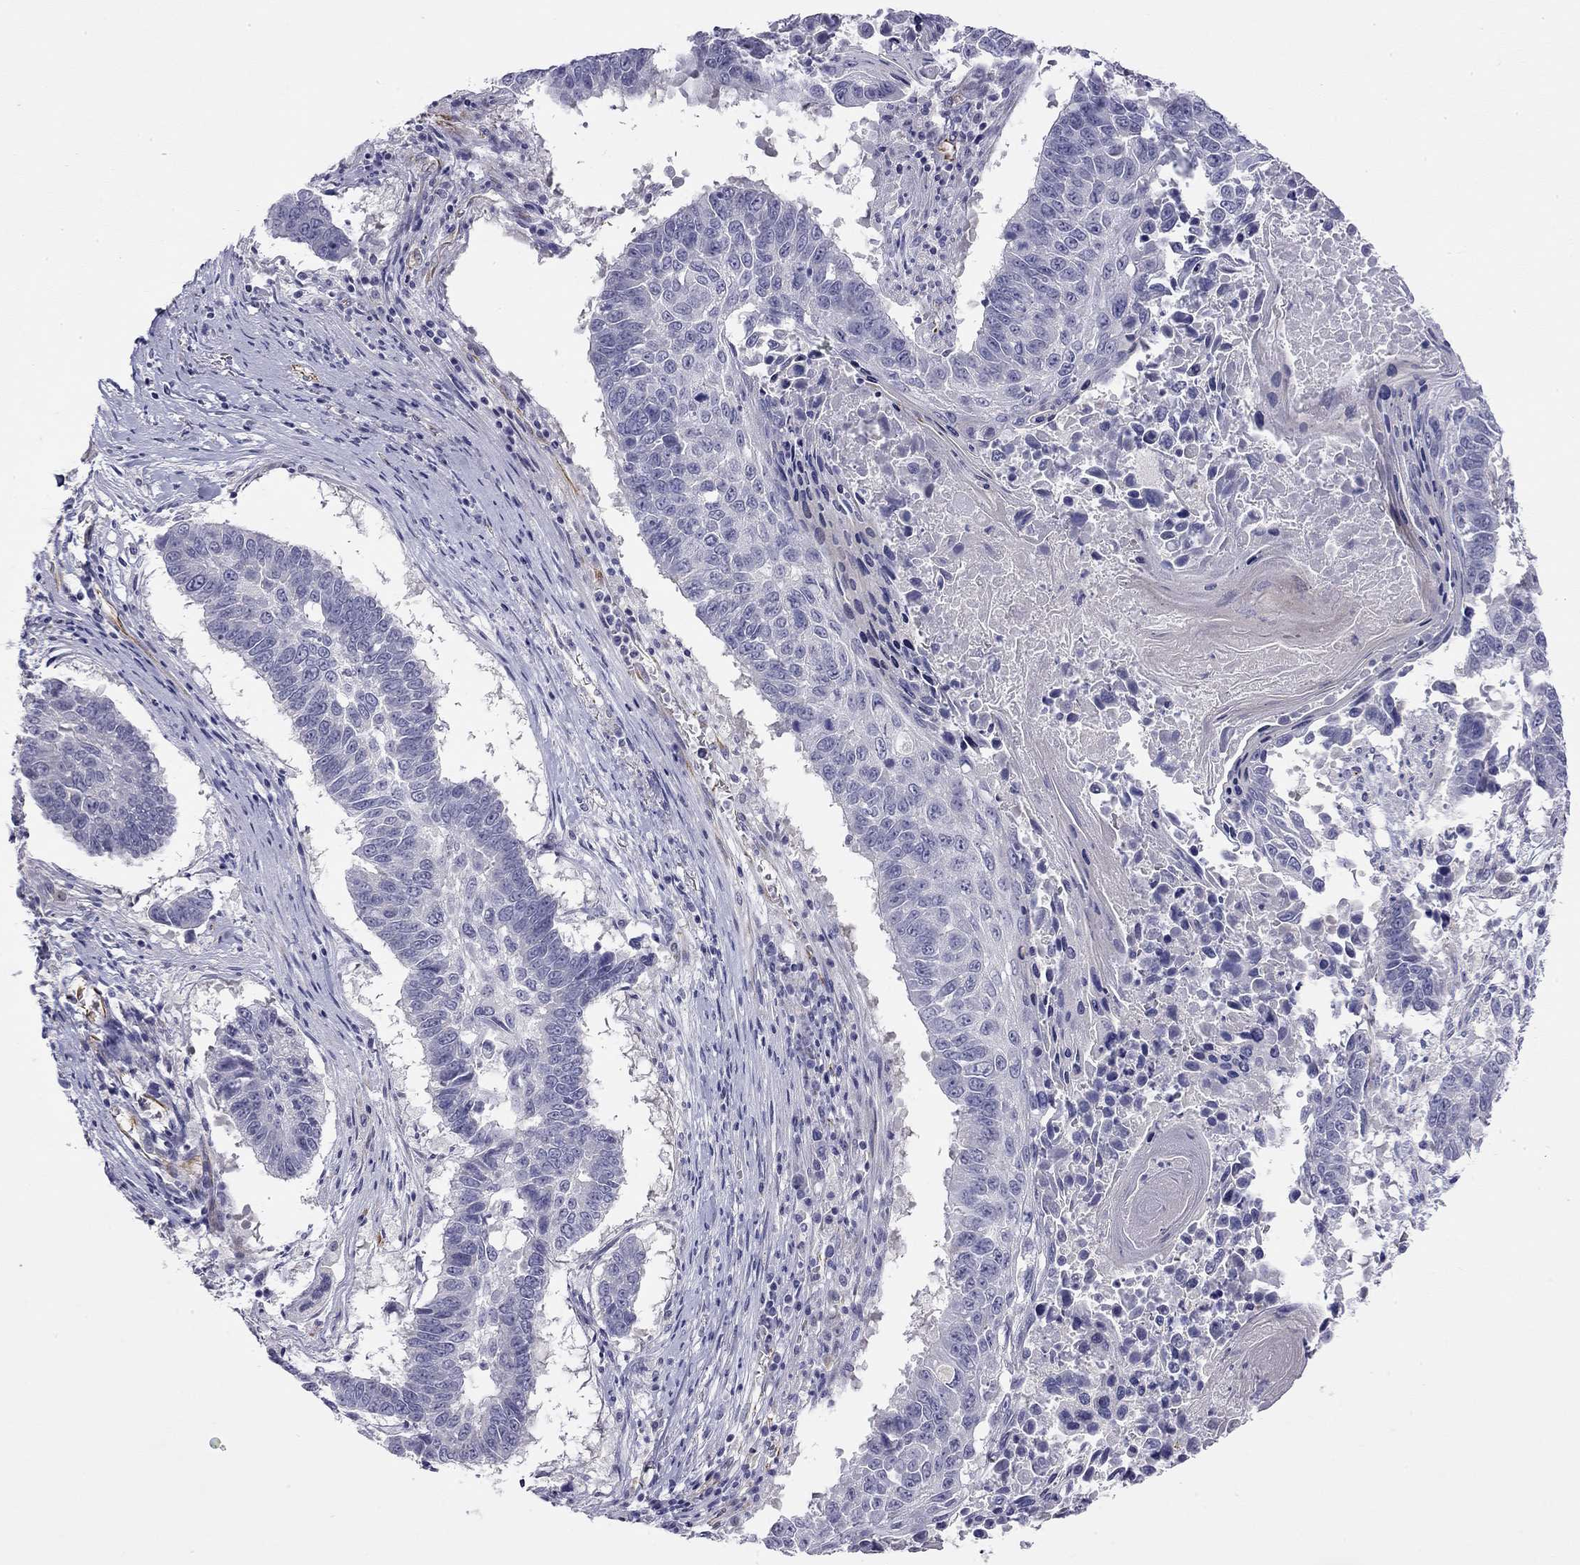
{"staining": {"intensity": "negative", "quantity": "none", "location": "none"}, "tissue": "lung cancer", "cell_type": "Tumor cells", "image_type": "cancer", "snomed": [{"axis": "morphology", "description": "Squamous cell carcinoma, NOS"}, {"axis": "topography", "description": "Lung"}], "caption": "Immunohistochemistry (IHC) of human lung cancer demonstrates no staining in tumor cells.", "gene": "RTL1", "patient": {"sex": "male", "age": 73}}